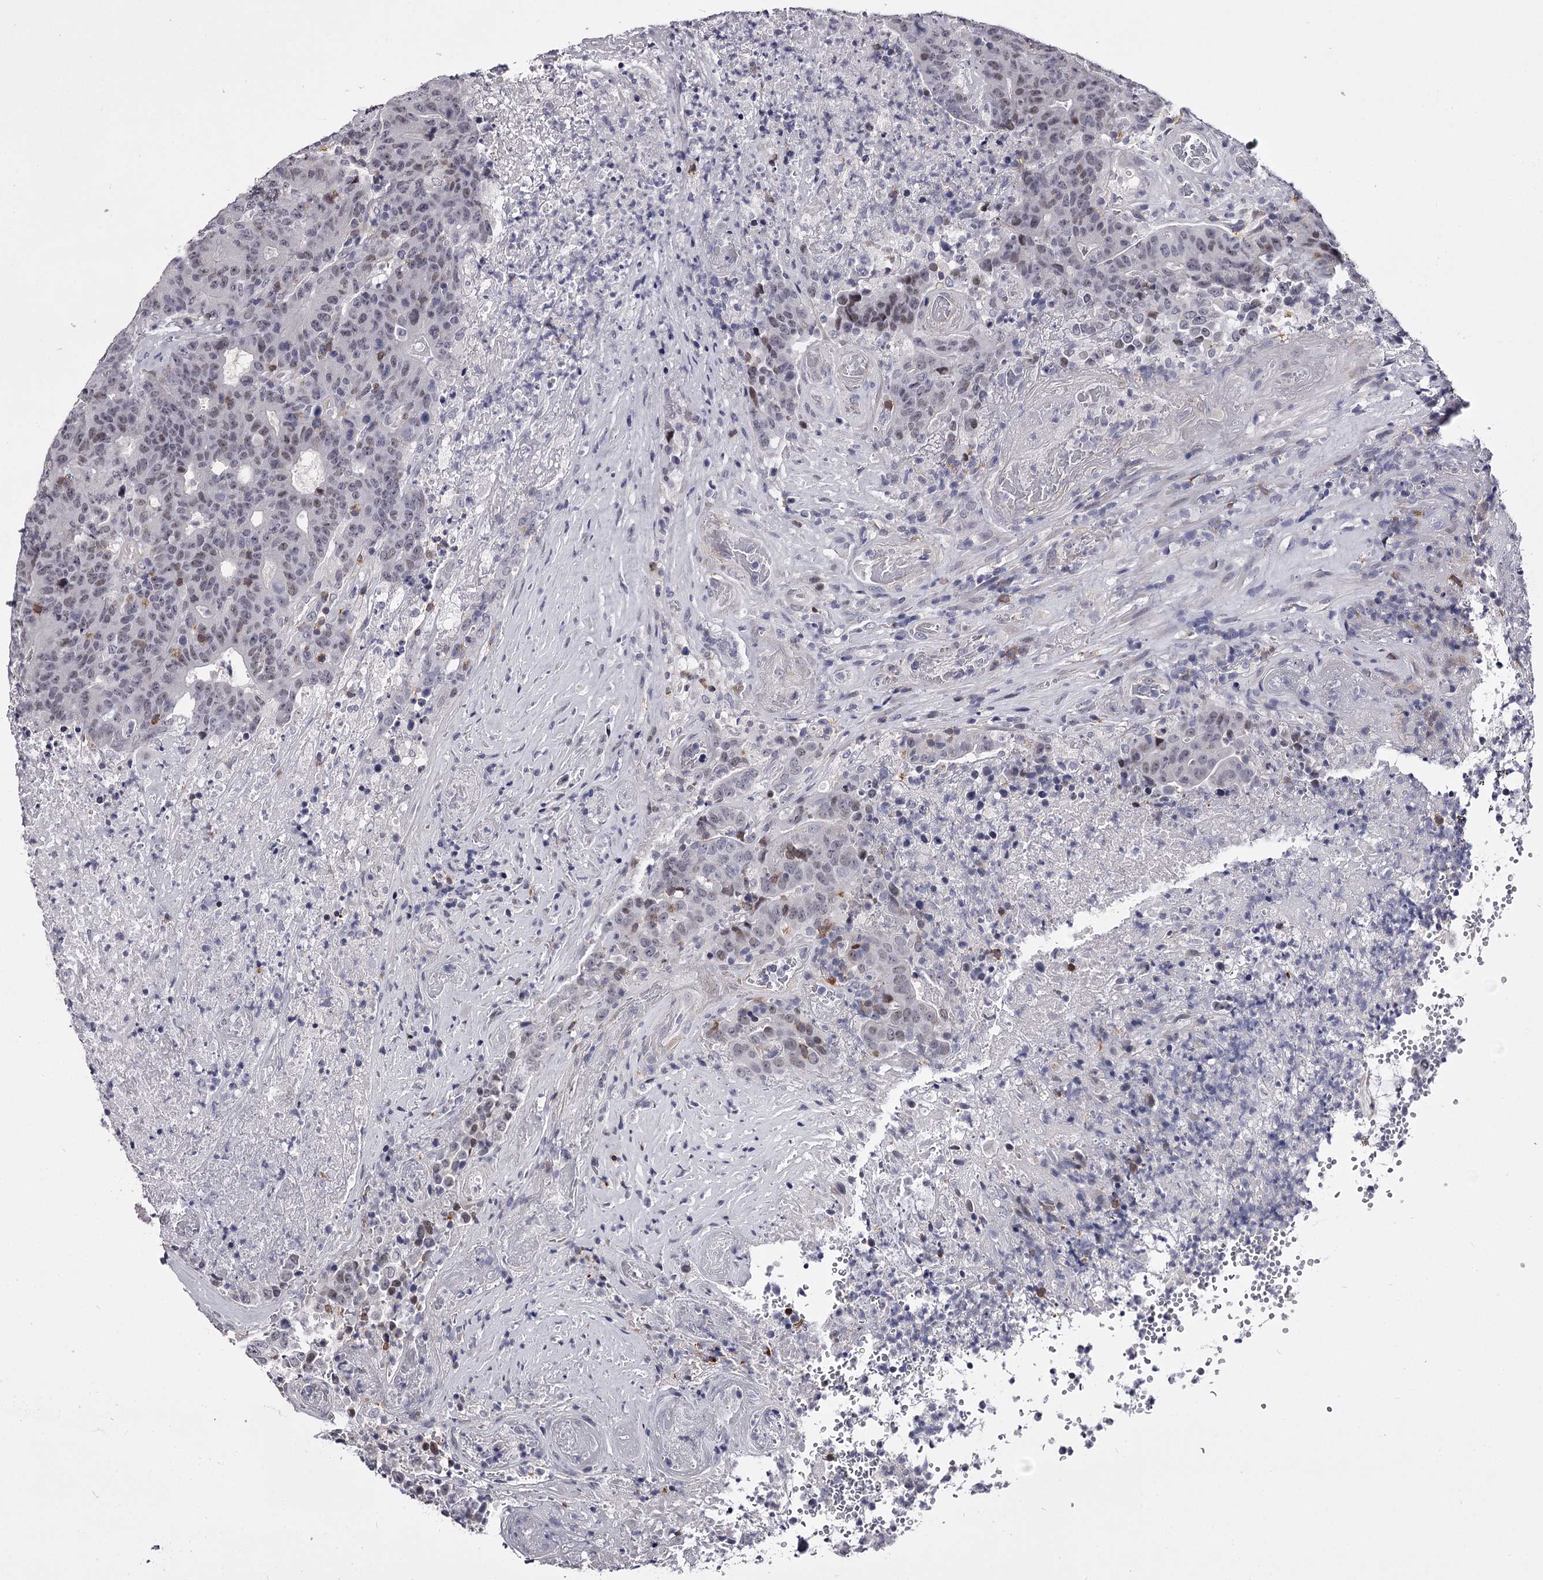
{"staining": {"intensity": "negative", "quantity": "none", "location": "none"}, "tissue": "colorectal cancer", "cell_type": "Tumor cells", "image_type": "cancer", "snomed": [{"axis": "morphology", "description": "Adenocarcinoma, NOS"}, {"axis": "topography", "description": "Colon"}], "caption": "A micrograph of colorectal adenocarcinoma stained for a protein shows no brown staining in tumor cells. (DAB immunohistochemistry with hematoxylin counter stain).", "gene": "OVOL2", "patient": {"sex": "female", "age": 75}}